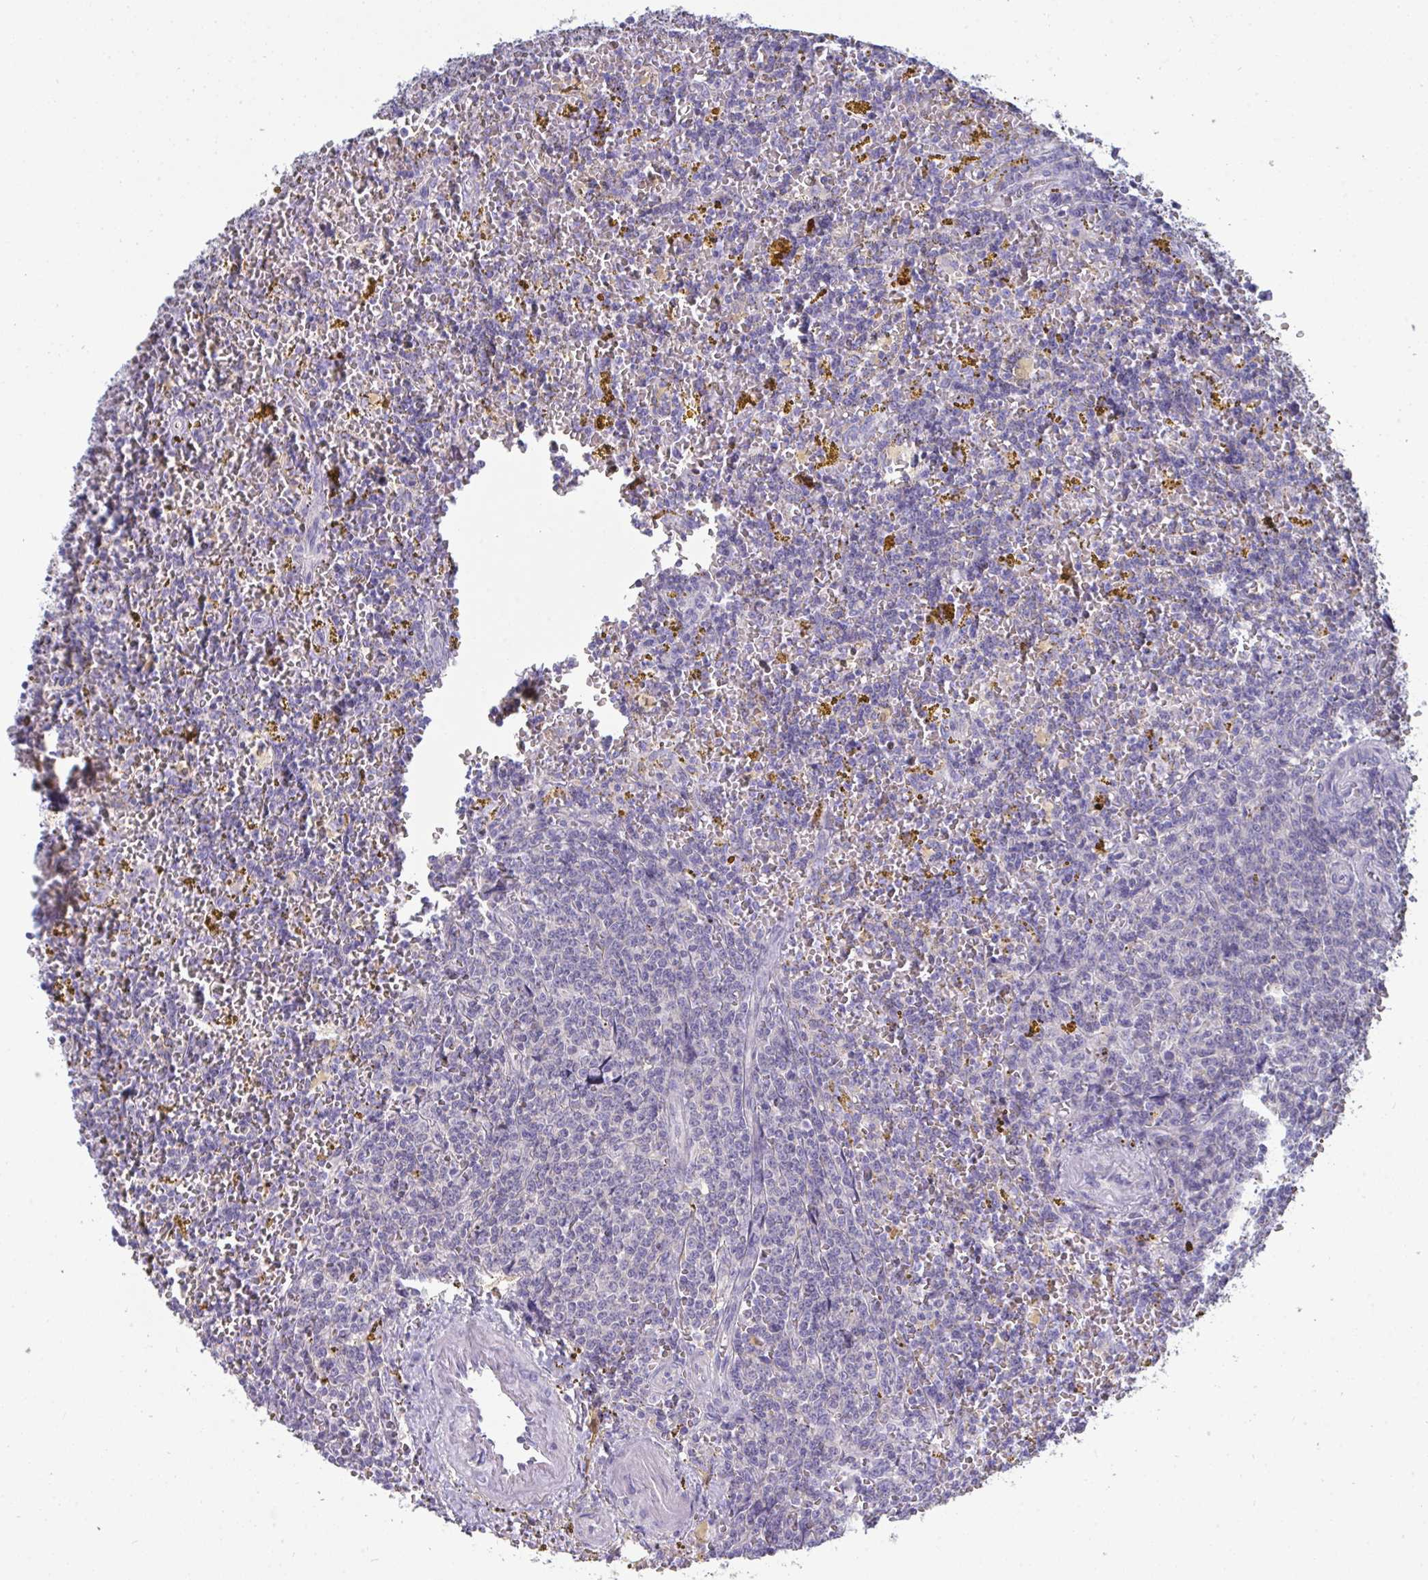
{"staining": {"intensity": "negative", "quantity": "none", "location": "none"}, "tissue": "lymphoma", "cell_type": "Tumor cells", "image_type": "cancer", "snomed": [{"axis": "morphology", "description": "Malignant lymphoma, non-Hodgkin's type, Low grade"}, {"axis": "topography", "description": "Spleen"}, {"axis": "topography", "description": "Lymph node"}], "caption": "Immunohistochemistry (IHC) of human low-grade malignant lymphoma, non-Hodgkin's type exhibits no expression in tumor cells.", "gene": "HGFAC", "patient": {"sex": "female", "age": 66}}